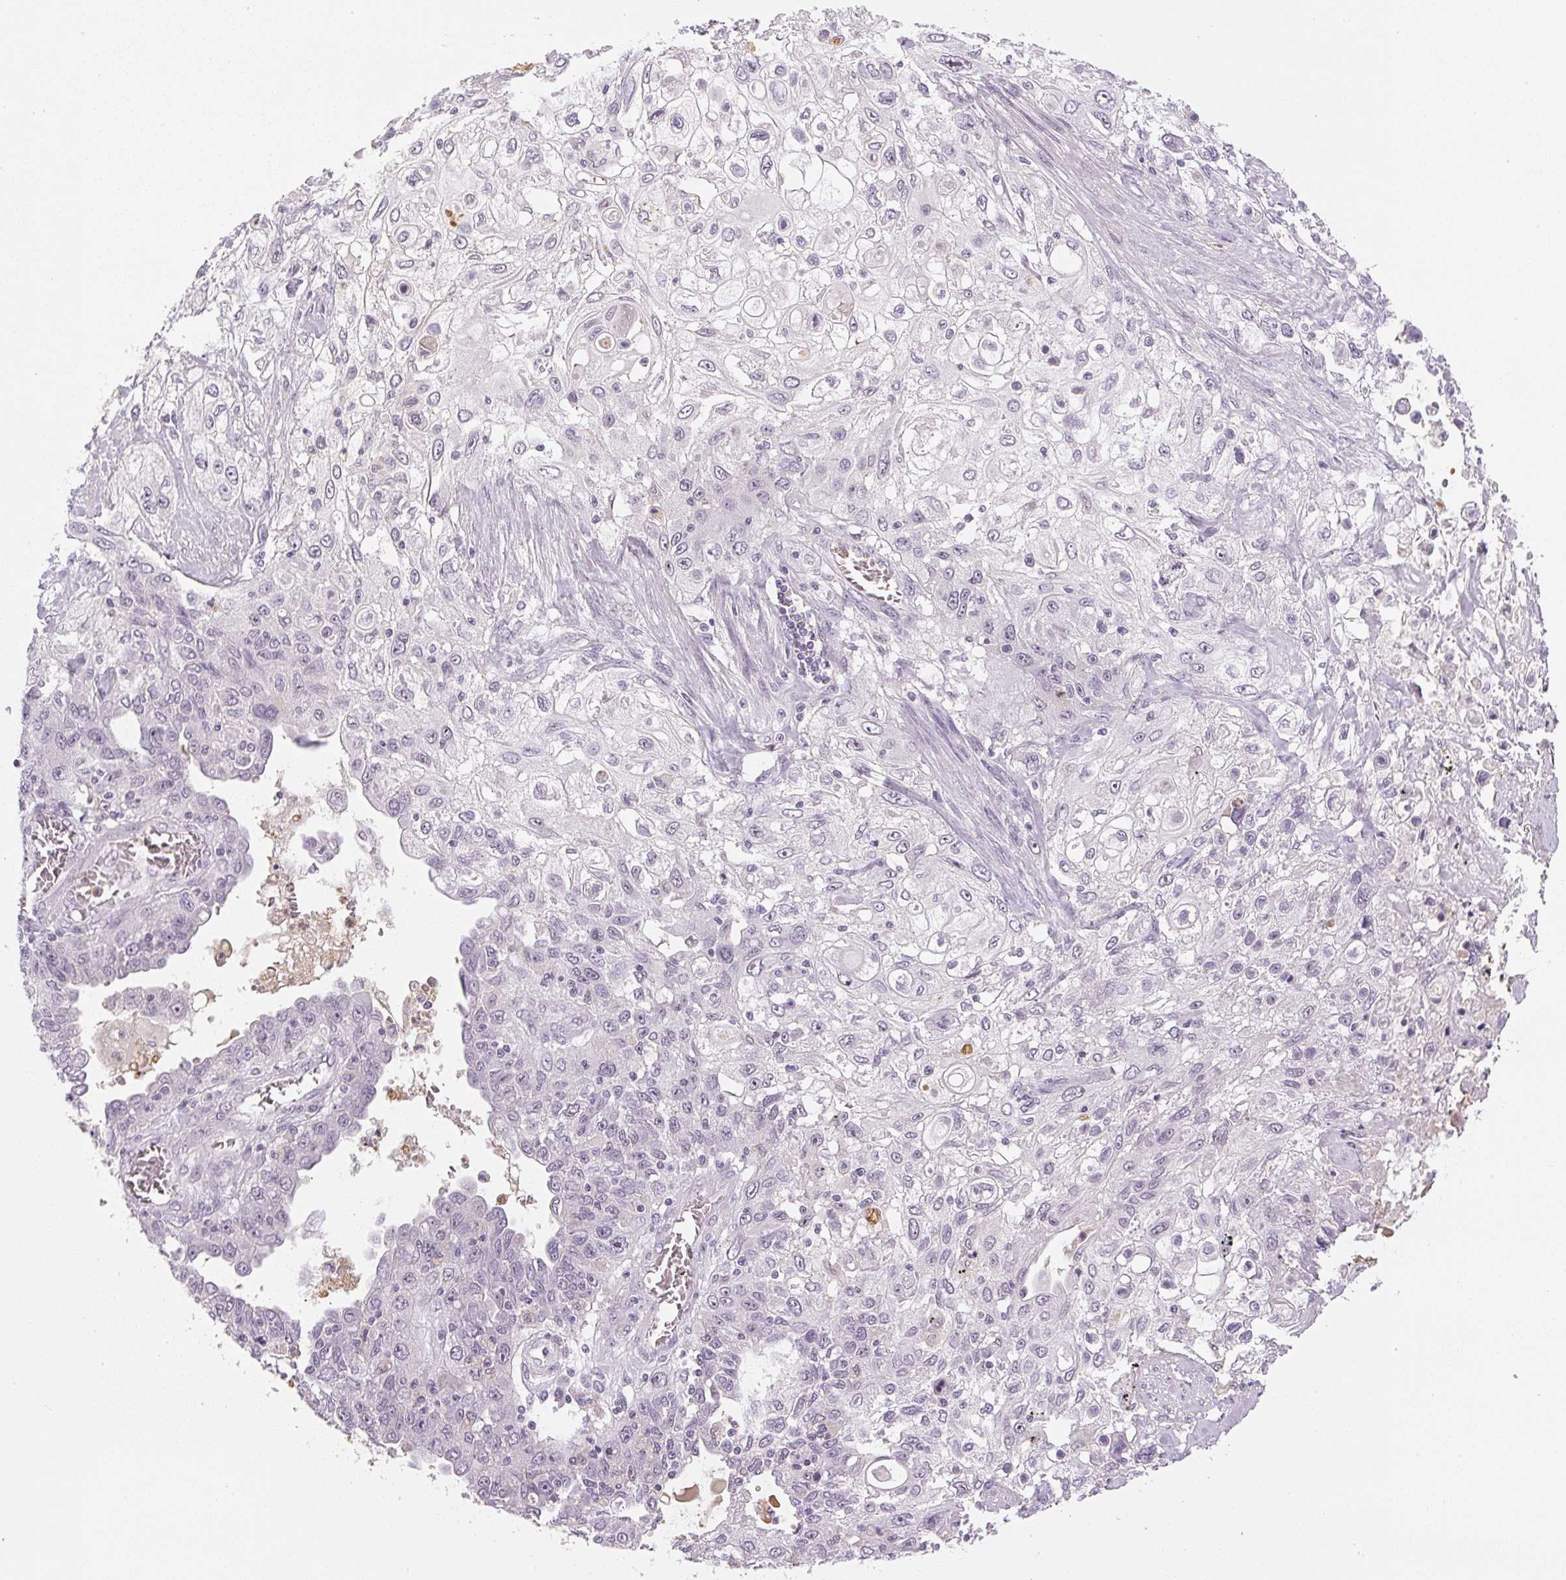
{"staining": {"intensity": "negative", "quantity": "none", "location": "none"}, "tissue": "lung cancer", "cell_type": "Tumor cells", "image_type": "cancer", "snomed": [{"axis": "morphology", "description": "Squamous cell carcinoma, NOS"}, {"axis": "topography", "description": "Lung"}], "caption": "High magnification brightfield microscopy of squamous cell carcinoma (lung) stained with DAB (3,3'-diaminobenzidine) (brown) and counterstained with hematoxylin (blue): tumor cells show no significant positivity. Brightfield microscopy of IHC stained with DAB (brown) and hematoxylin (blue), captured at high magnification.", "gene": "SGF29", "patient": {"sex": "female", "age": 69}}